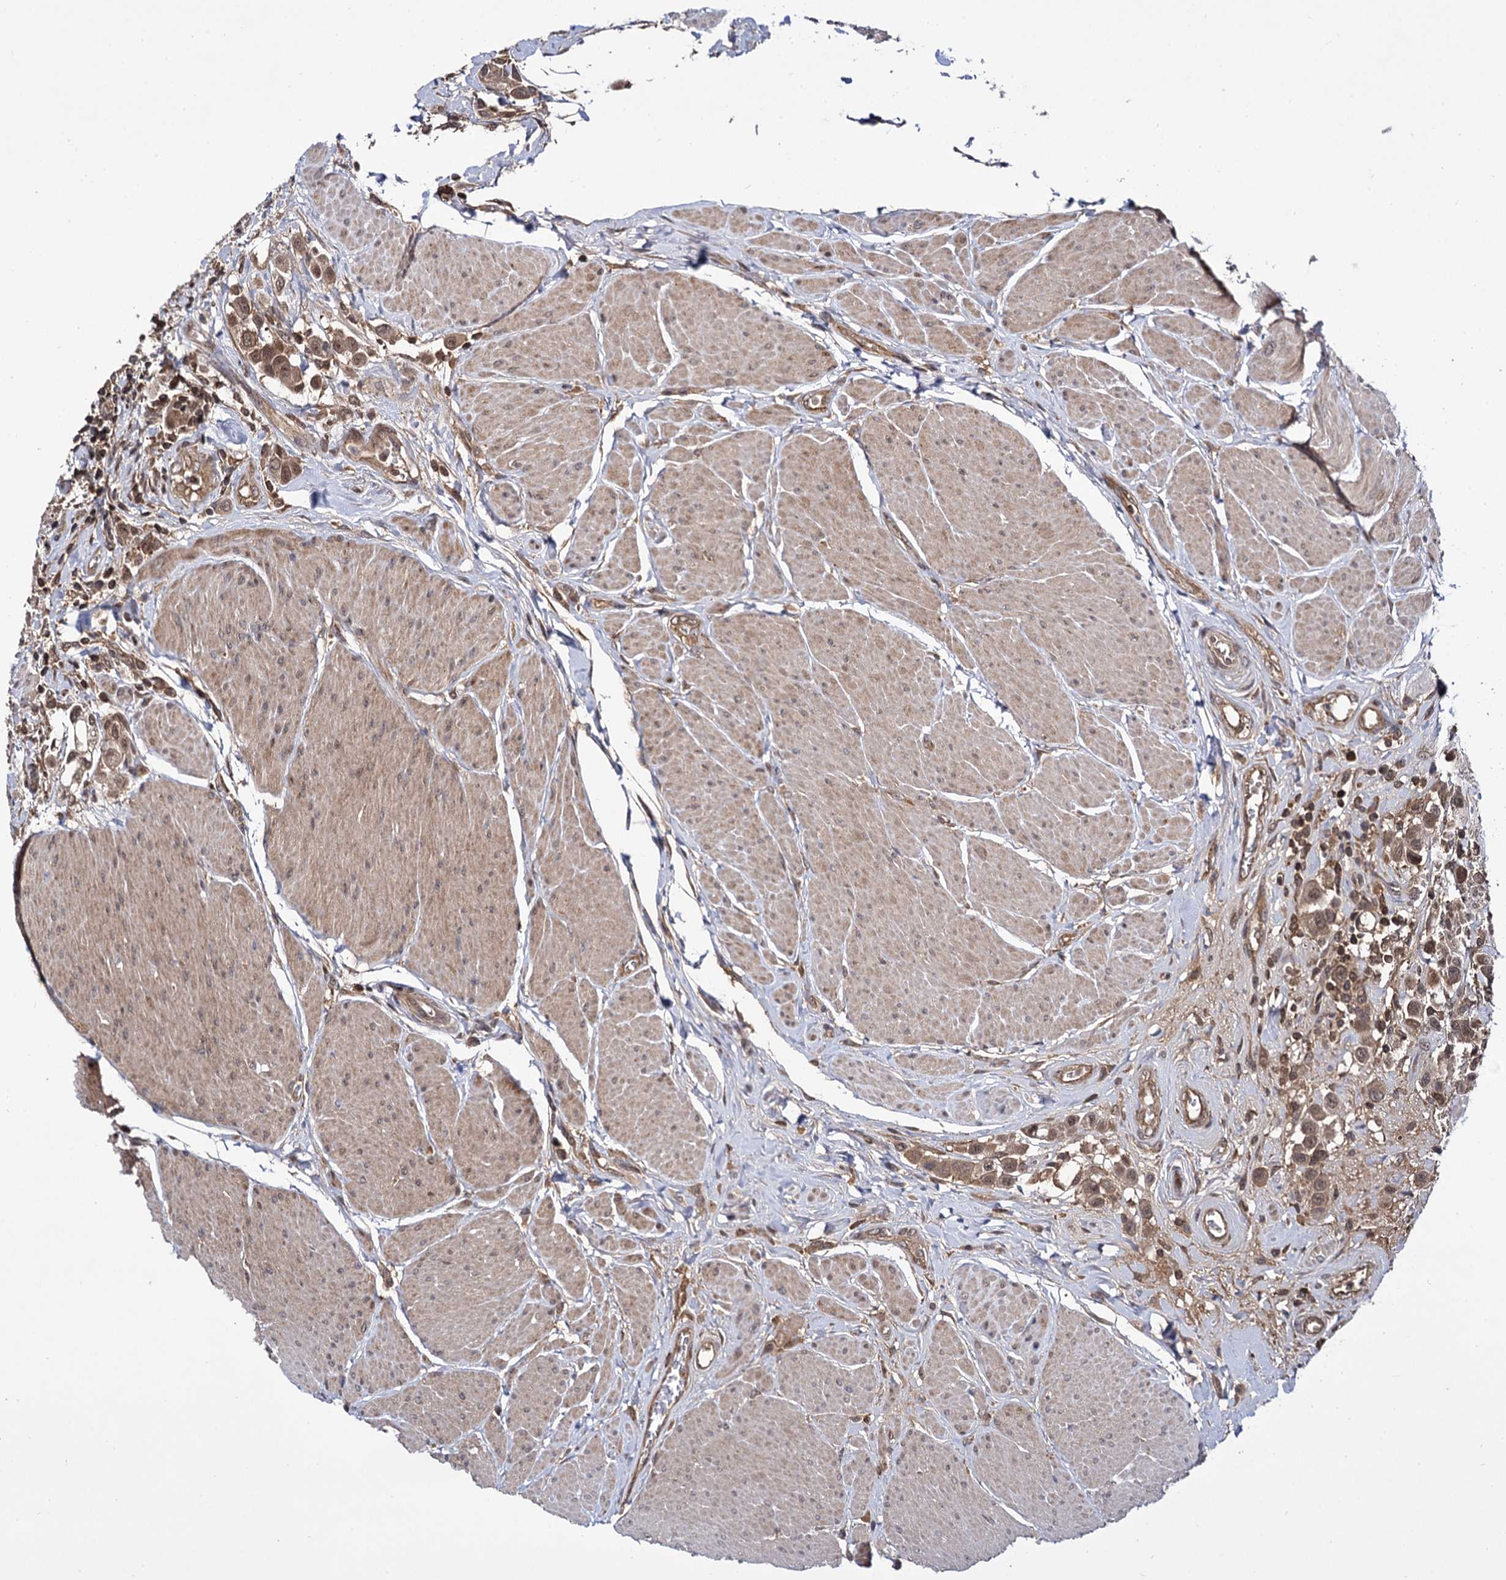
{"staining": {"intensity": "moderate", "quantity": ">75%", "location": "cytoplasmic/membranous,nuclear"}, "tissue": "urothelial cancer", "cell_type": "Tumor cells", "image_type": "cancer", "snomed": [{"axis": "morphology", "description": "Urothelial carcinoma, High grade"}, {"axis": "topography", "description": "Urinary bladder"}], "caption": "Tumor cells demonstrate medium levels of moderate cytoplasmic/membranous and nuclear staining in about >75% of cells in urothelial carcinoma (high-grade).", "gene": "MICAL2", "patient": {"sex": "male", "age": 50}}